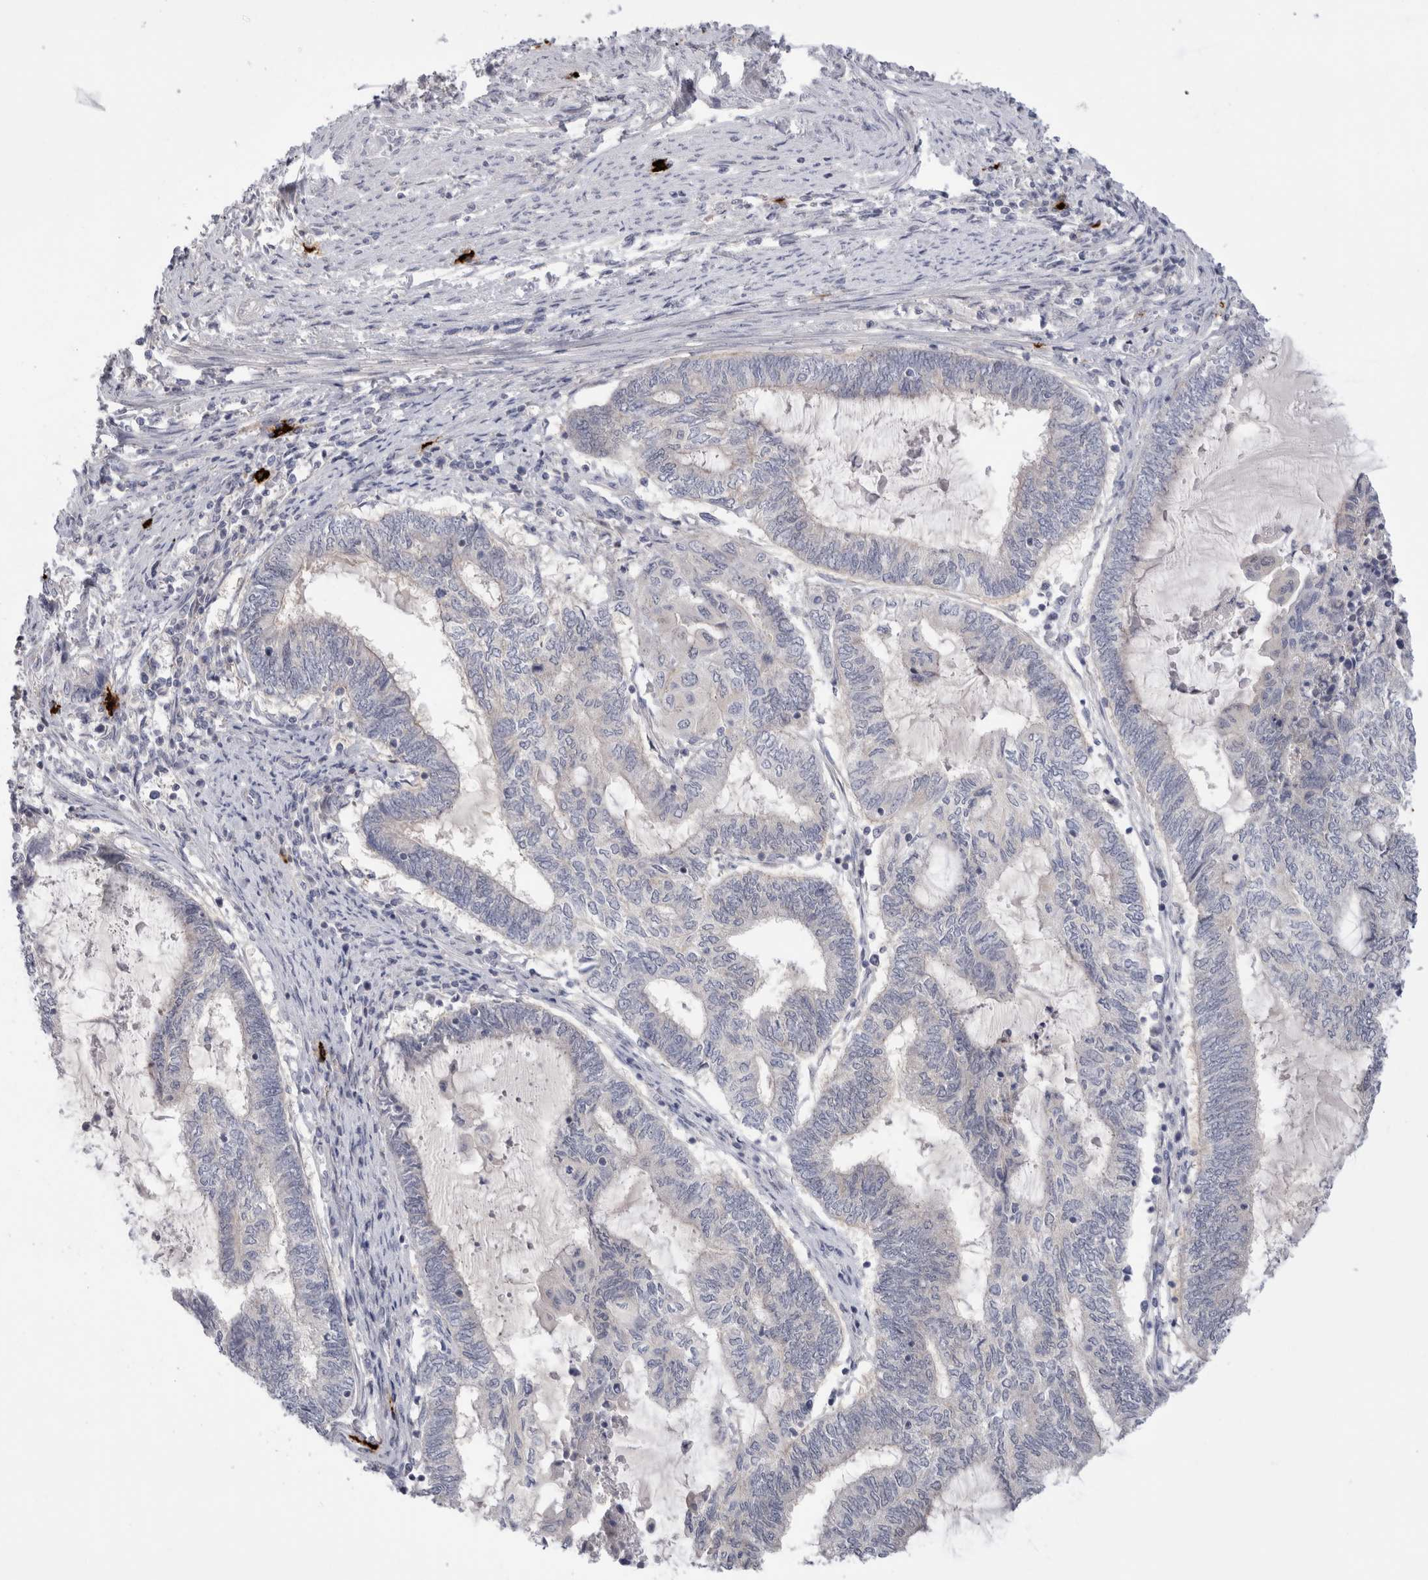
{"staining": {"intensity": "negative", "quantity": "none", "location": "none"}, "tissue": "endometrial cancer", "cell_type": "Tumor cells", "image_type": "cancer", "snomed": [{"axis": "morphology", "description": "Adenocarcinoma, NOS"}, {"axis": "topography", "description": "Uterus"}, {"axis": "topography", "description": "Endometrium"}], "caption": "Human adenocarcinoma (endometrial) stained for a protein using immunohistochemistry reveals no staining in tumor cells.", "gene": "SPINK2", "patient": {"sex": "female", "age": 70}}